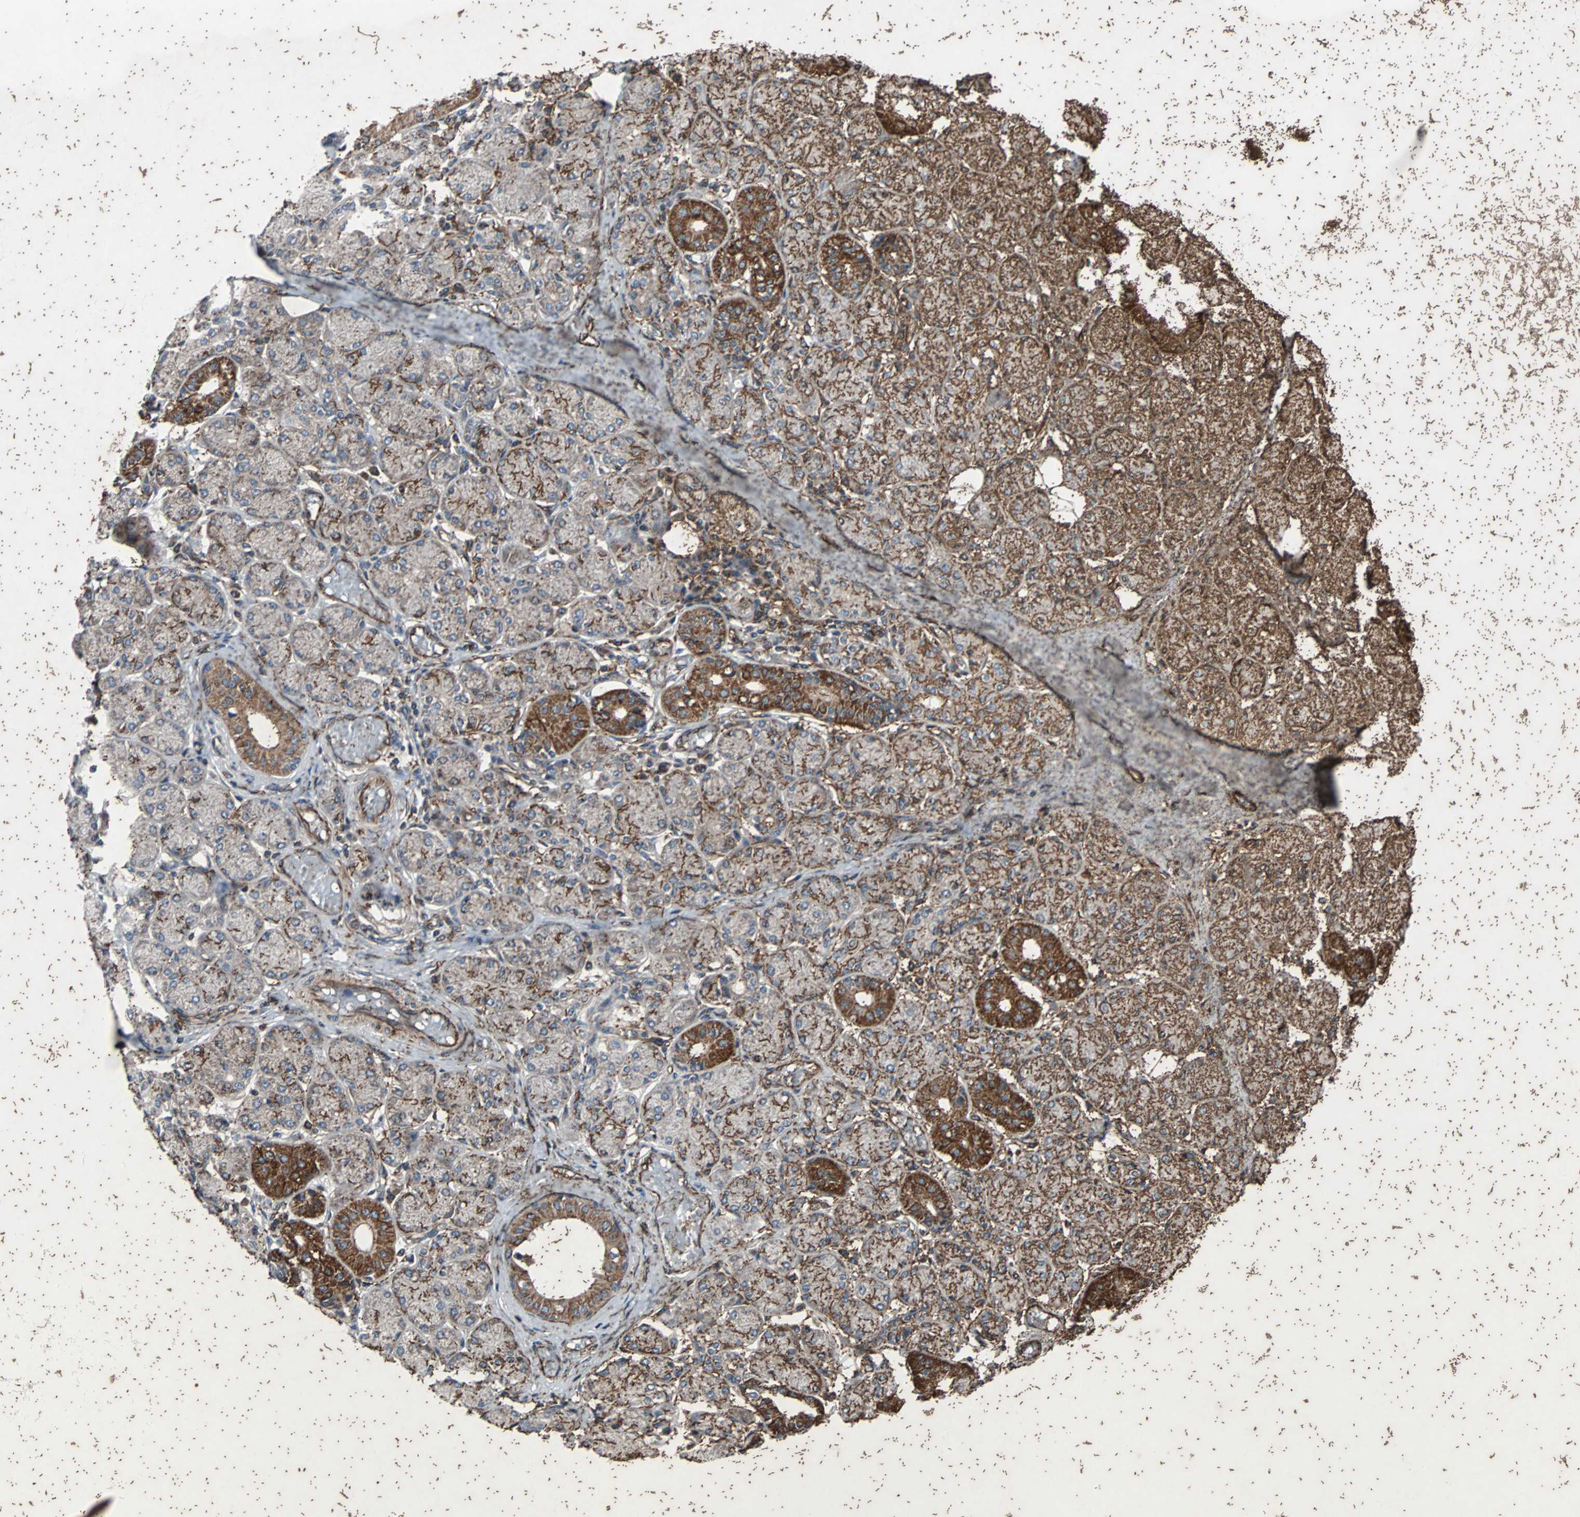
{"staining": {"intensity": "moderate", "quantity": "25%-75%", "location": "cytoplasmic/membranous"}, "tissue": "salivary gland", "cell_type": "Glandular cells", "image_type": "normal", "snomed": [{"axis": "morphology", "description": "Normal tissue, NOS"}, {"axis": "topography", "description": "Salivary gland"}], "caption": "Immunohistochemistry (IHC) photomicrograph of normal human salivary gland stained for a protein (brown), which demonstrates medium levels of moderate cytoplasmic/membranous expression in about 25%-75% of glandular cells.", "gene": "ACTR3", "patient": {"sex": "female", "age": 24}}